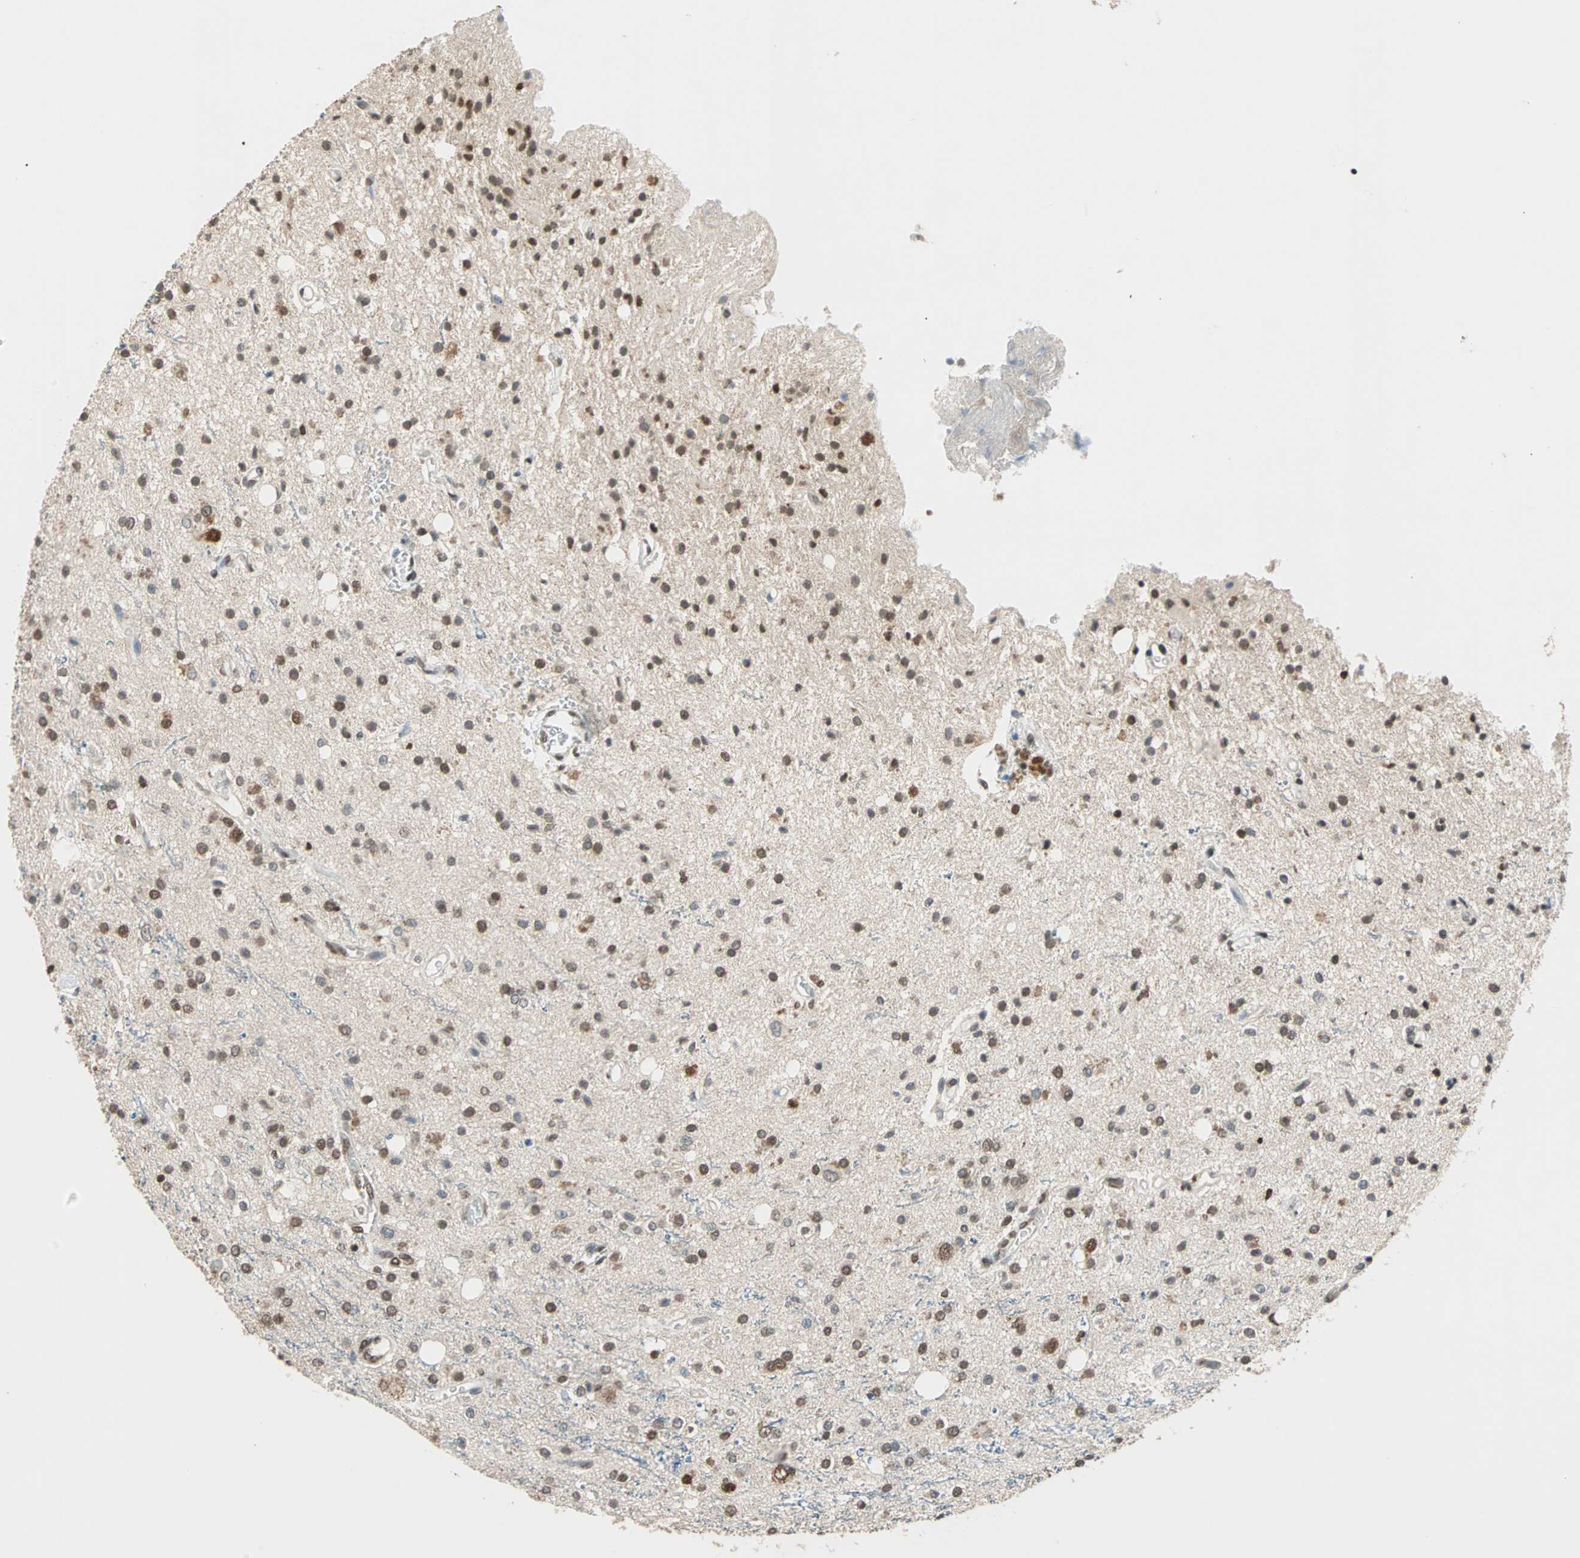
{"staining": {"intensity": "moderate", "quantity": ">75%", "location": "nuclear"}, "tissue": "glioma", "cell_type": "Tumor cells", "image_type": "cancer", "snomed": [{"axis": "morphology", "description": "Glioma, malignant, High grade"}, {"axis": "topography", "description": "Brain"}], "caption": "Protein staining reveals moderate nuclear positivity in about >75% of tumor cells in glioma.", "gene": "DAZAP1", "patient": {"sex": "male", "age": 47}}